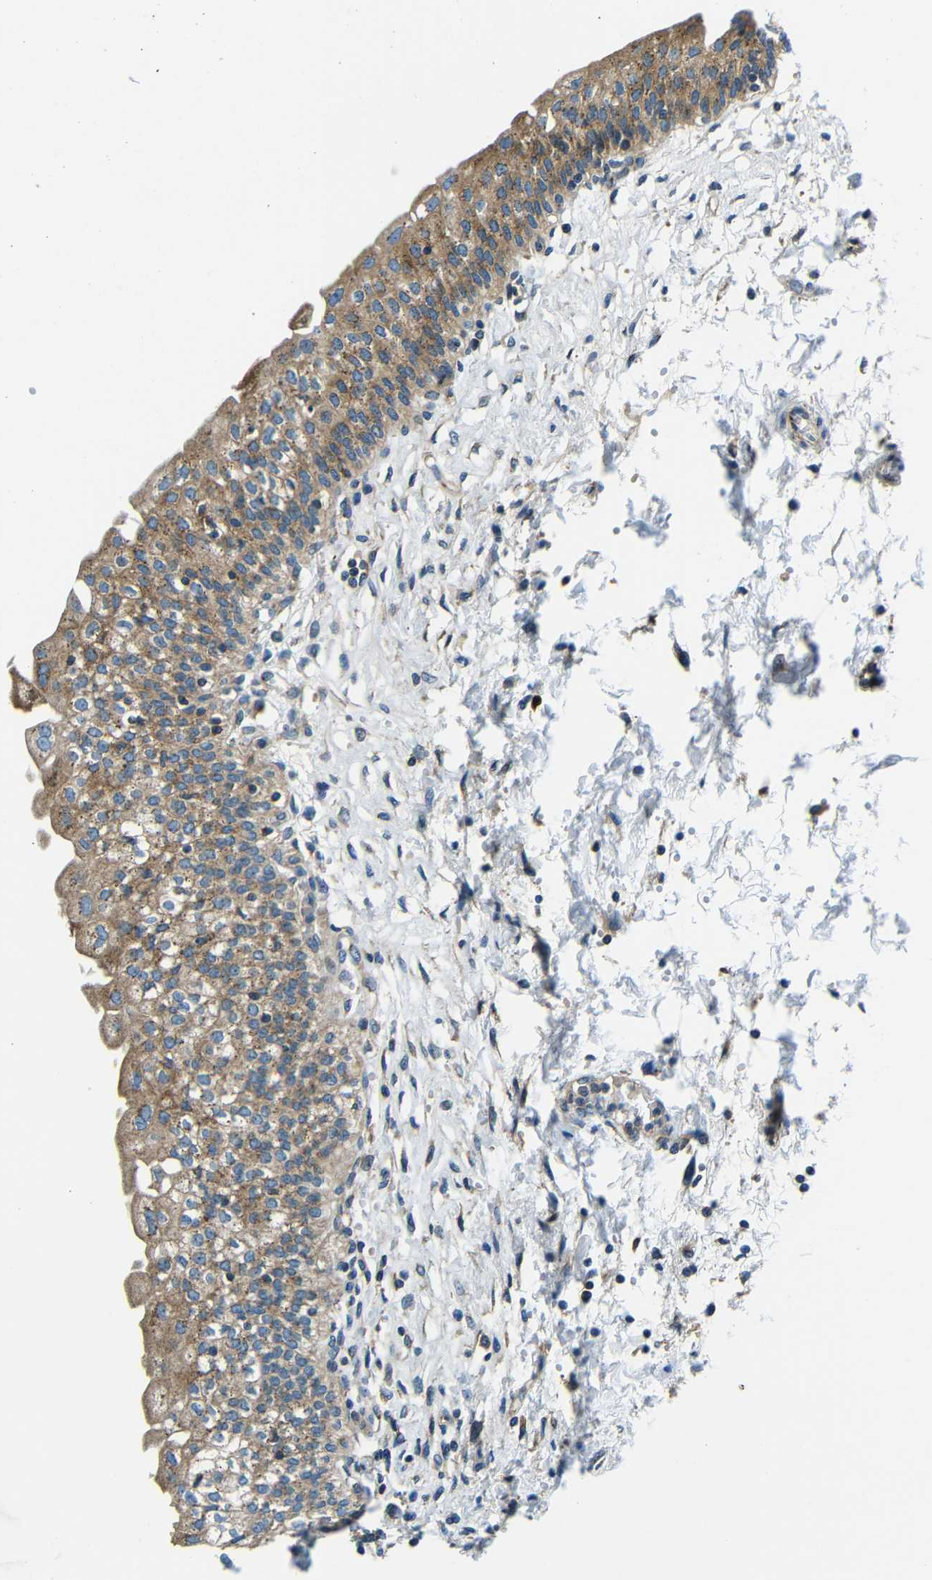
{"staining": {"intensity": "moderate", "quantity": ">75%", "location": "cytoplasmic/membranous"}, "tissue": "urinary bladder", "cell_type": "Urothelial cells", "image_type": "normal", "snomed": [{"axis": "morphology", "description": "Normal tissue, NOS"}, {"axis": "topography", "description": "Urinary bladder"}], "caption": "A brown stain highlights moderate cytoplasmic/membranous positivity of a protein in urothelial cells of unremarkable urinary bladder. The protein is stained brown, and the nuclei are stained in blue (DAB (3,3'-diaminobenzidine) IHC with brightfield microscopy, high magnification).", "gene": "USO1", "patient": {"sex": "male", "age": 55}}